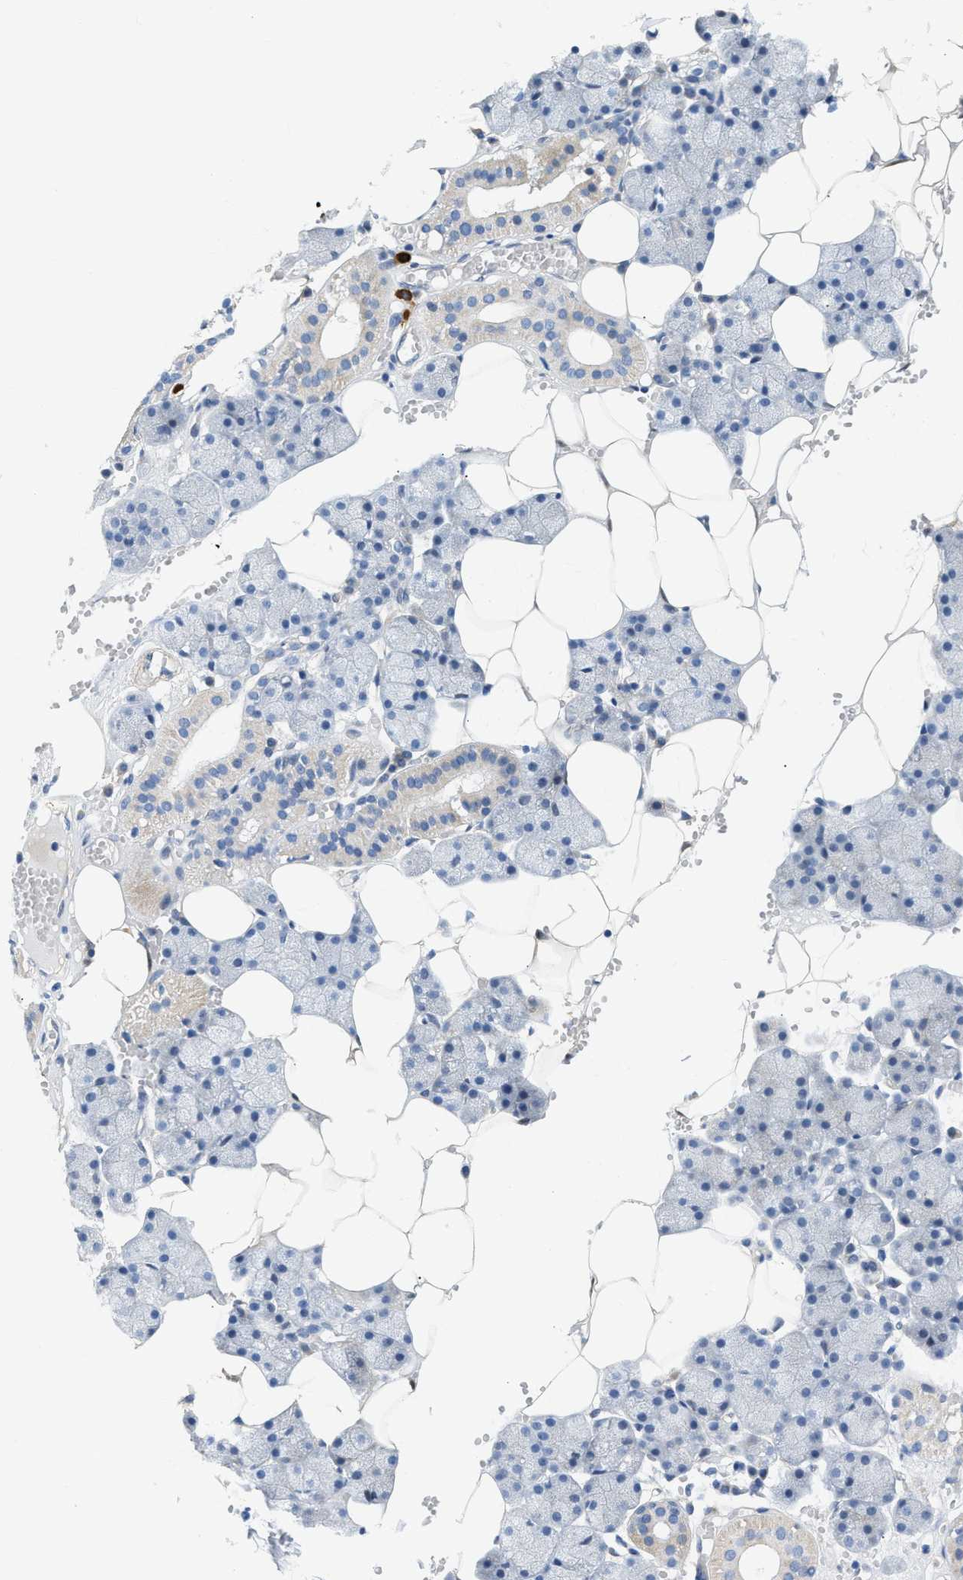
{"staining": {"intensity": "weak", "quantity": "25%-75%", "location": "cytoplasmic/membranous"}, "tissue": "salivary gland", "cell_type": "Glandular cells", "image_type": "normal", "snomed": [{"axis": "morphology", "description": "Normal tissue, NOS"}, {"axis": "topography", "description": "Salivary gland"}], "caption": "Weak cytoplasmic/membranous expression is present in approximately 25%-75% of glandular cells in normal salivary gland.", "gene": "FHL1", "patient": {"sex": "male", "age": 62}}